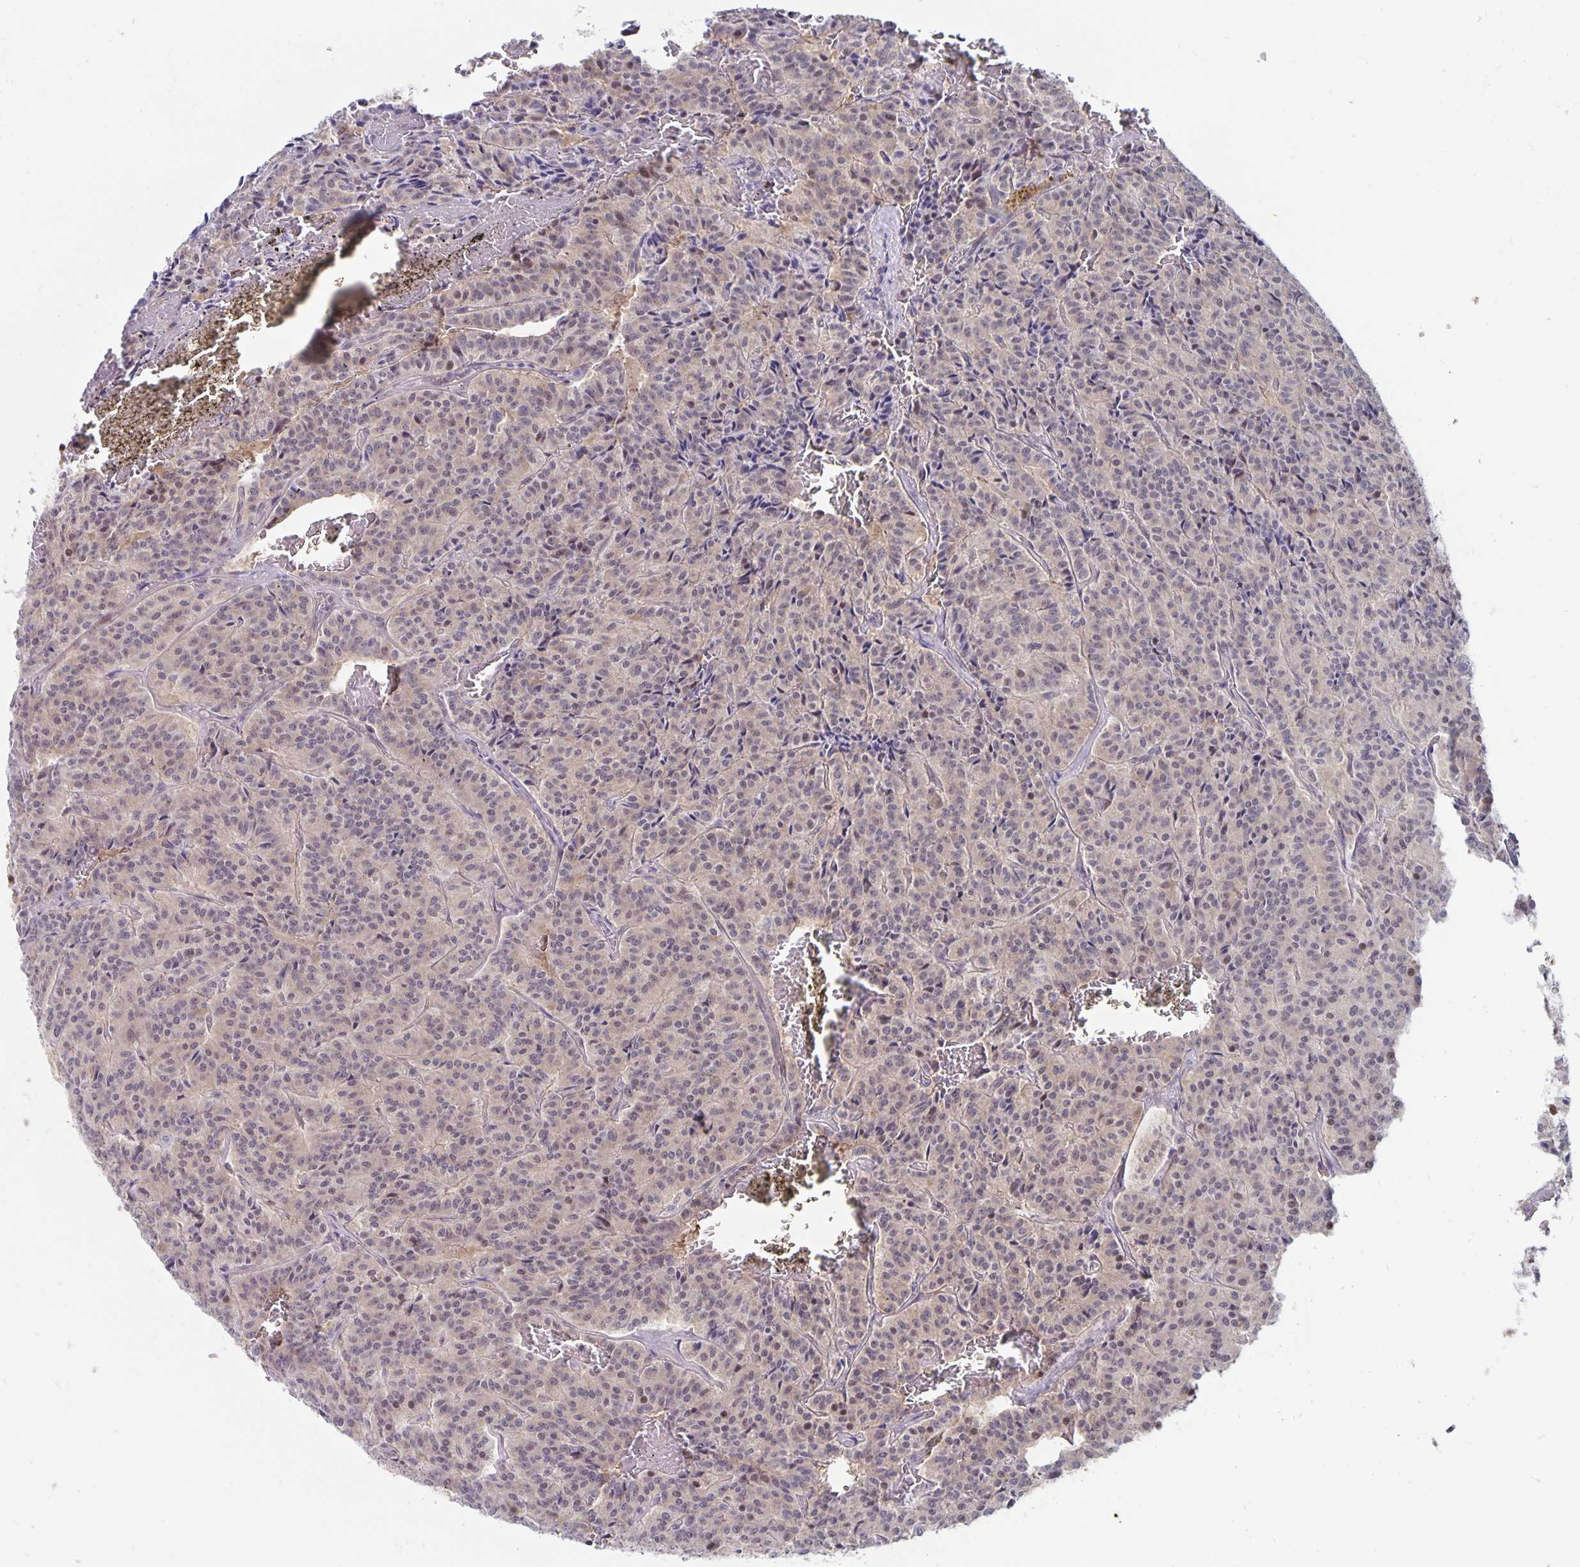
{"staining": {"intensity": "weak", "quantity": "<25%", "location": "nuclear"}, "tissue": "carcinoid", "cell_type": "Tumor cells", "image_type": "cancer", "snomed": [{"axis": "morphology", "description": "Carcinoid, malignant, NOS"}, {"axis": "topography", "description": "Lung"}], "caption": "Carcinoid stained for a protein using immunohistochemistry (IHC) exhibits no positivity tumor cells.", "gene": "EXOC6B", "patient": {"sex": "male", "age": 70}}